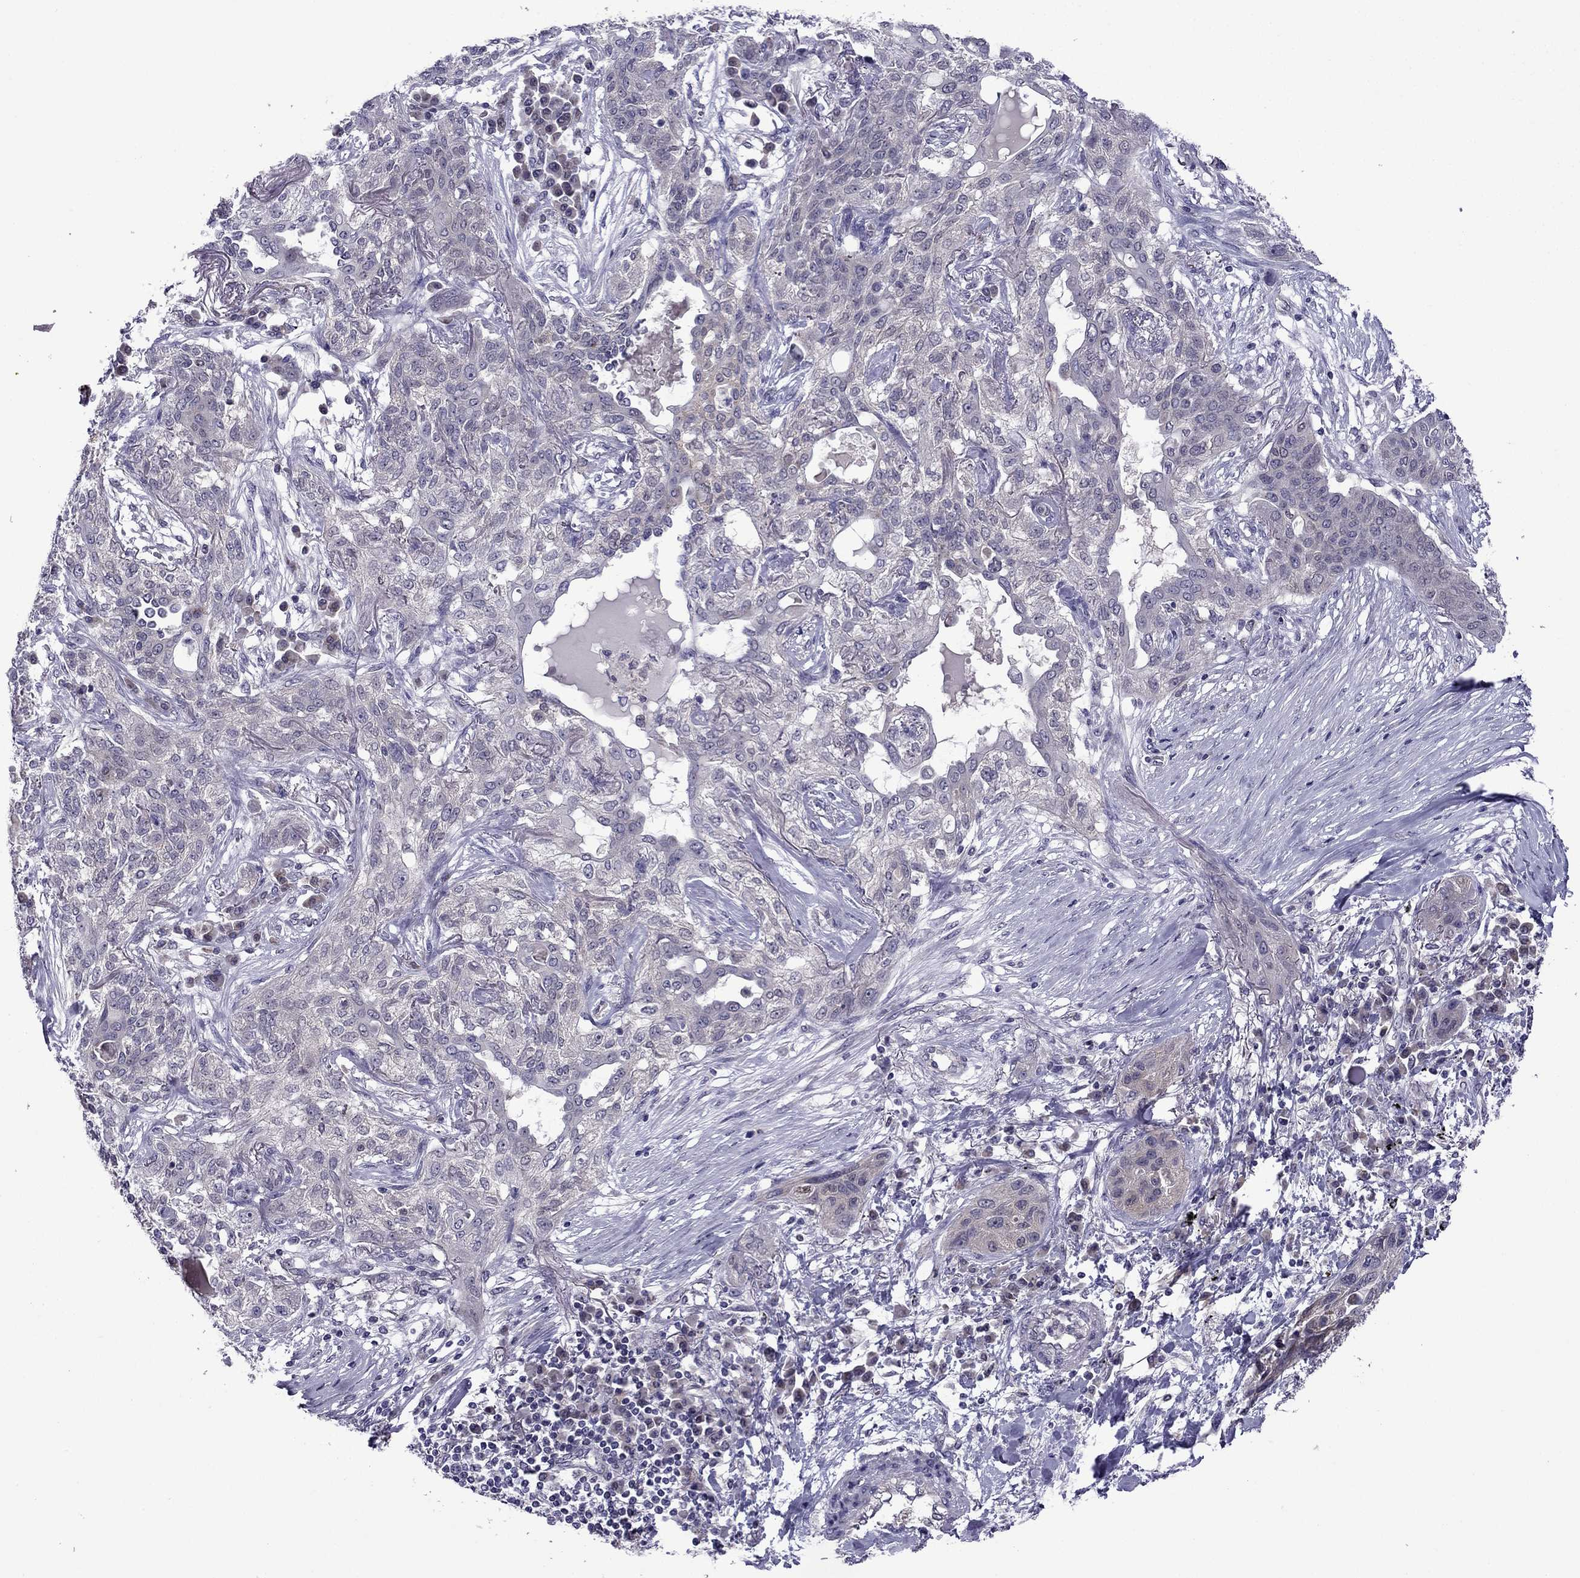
{"staining": {"intensity": "negative", "quantity": "none", "location": "none"}, "tissue": "lung cancer", "cell_type": "Tumor cells", "image_type": "cancer", "snomed": [{"axis": "morphology", "description": "Squamous cell carcinoma, NOS"}, {"axis": "topography", "description": "Lung"}], "caption": "The photomicrograph shows no staining of tumor cells in squamous cell carcinoma (lung). (DAB (3,3'-diaminobenzidine) immunohistochemistry, high magnification).", "gene": "CDK5", "patient": {"sex": "female", "age": 70}}